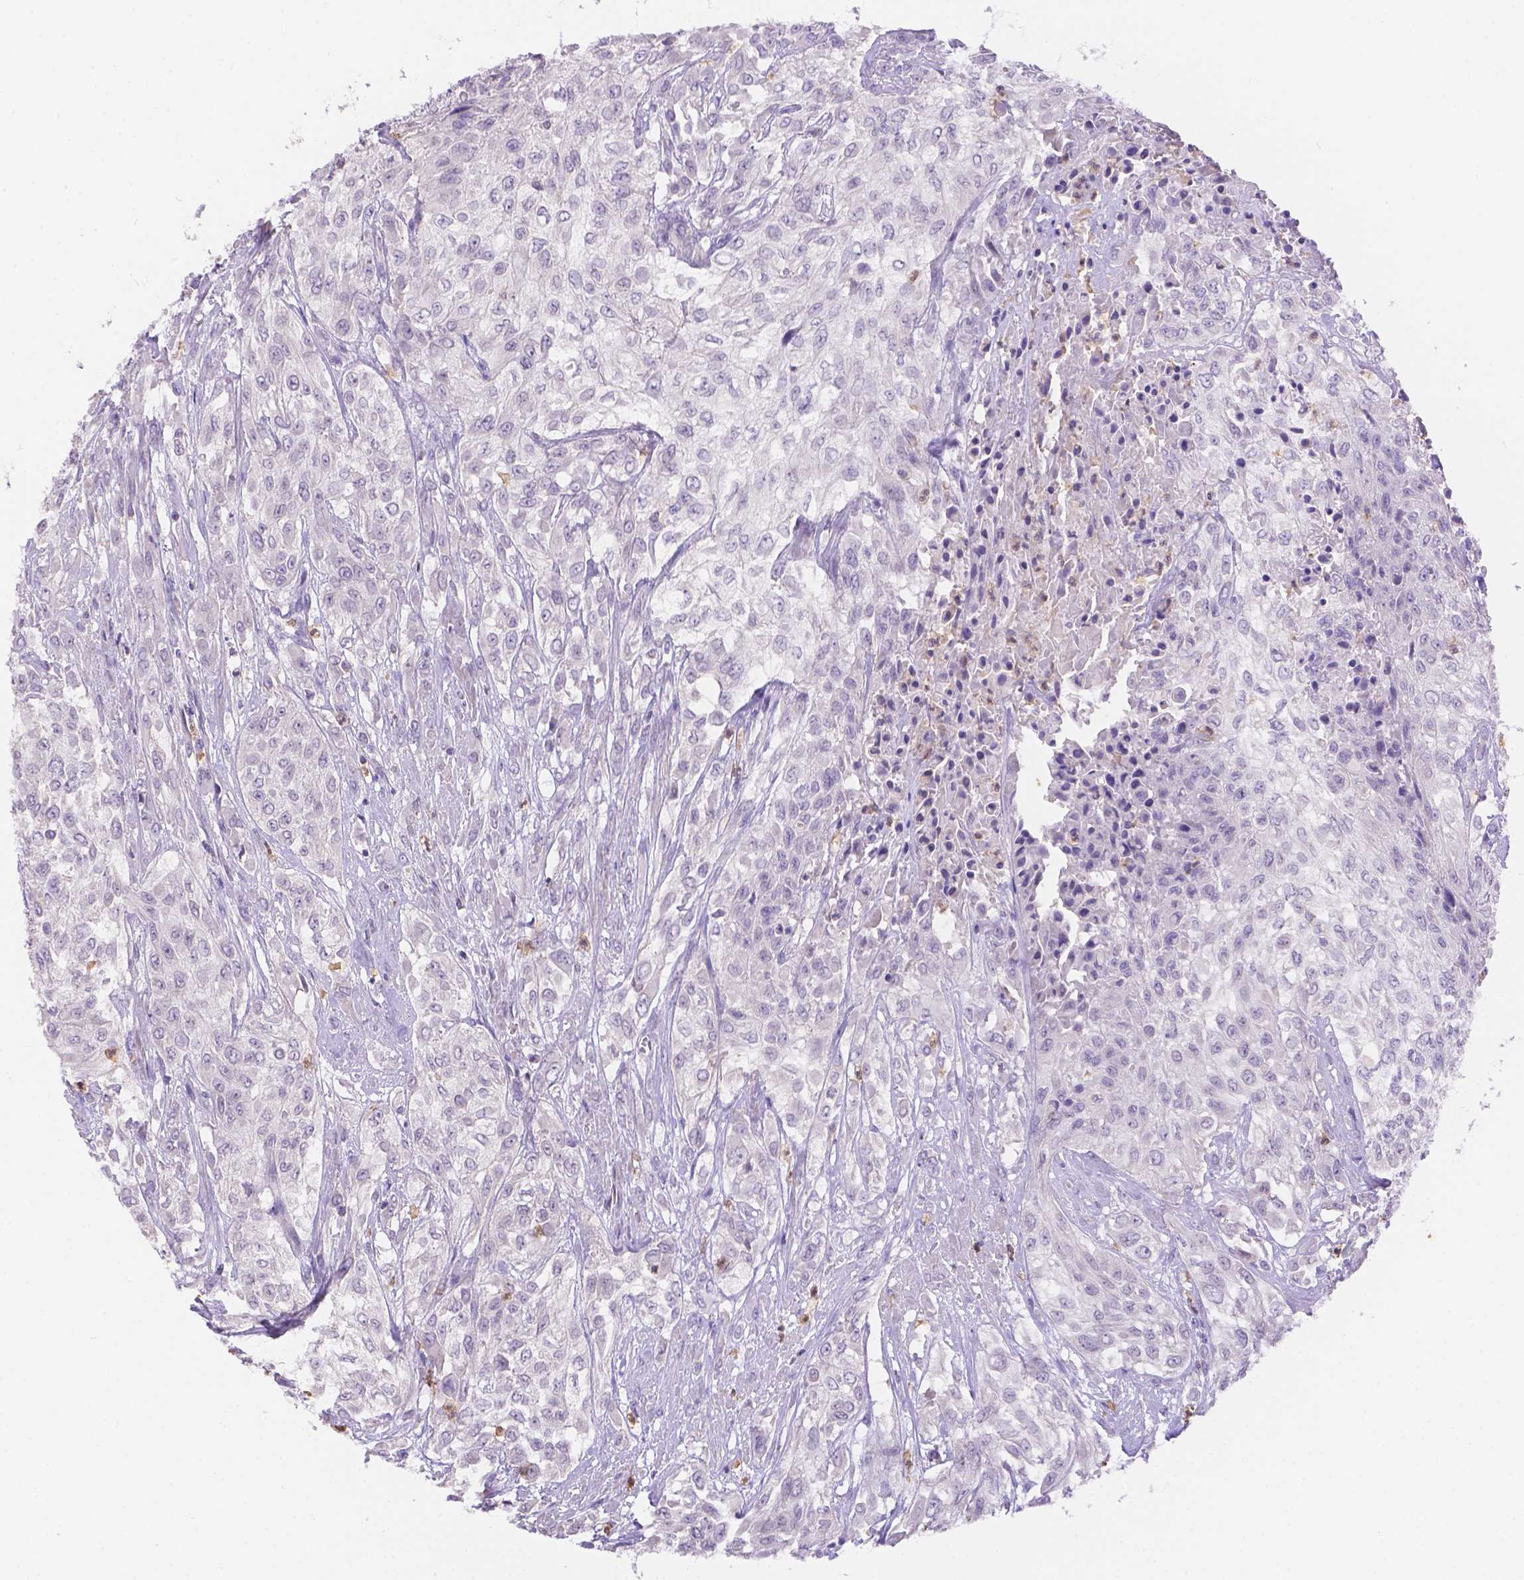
{"staining": {"intensity": "negative", "quantity": "none", "location": "none"}, "tissue": "urothelial cancer", "cell_type": "Tumor cells", "image_type": "cancer", "snomed": [{"axis": "morphology", "description": "Urothelial carcinoma, High grade"}, {"axis": "topography", "description": "Urinary bladder"}], "caption": "The micrograph shows no significant staining in tumor cells of urothelial carcinoma (high-grade).", "gene": "NXPE2", "patient": {"sex": "male", "age": 57}}